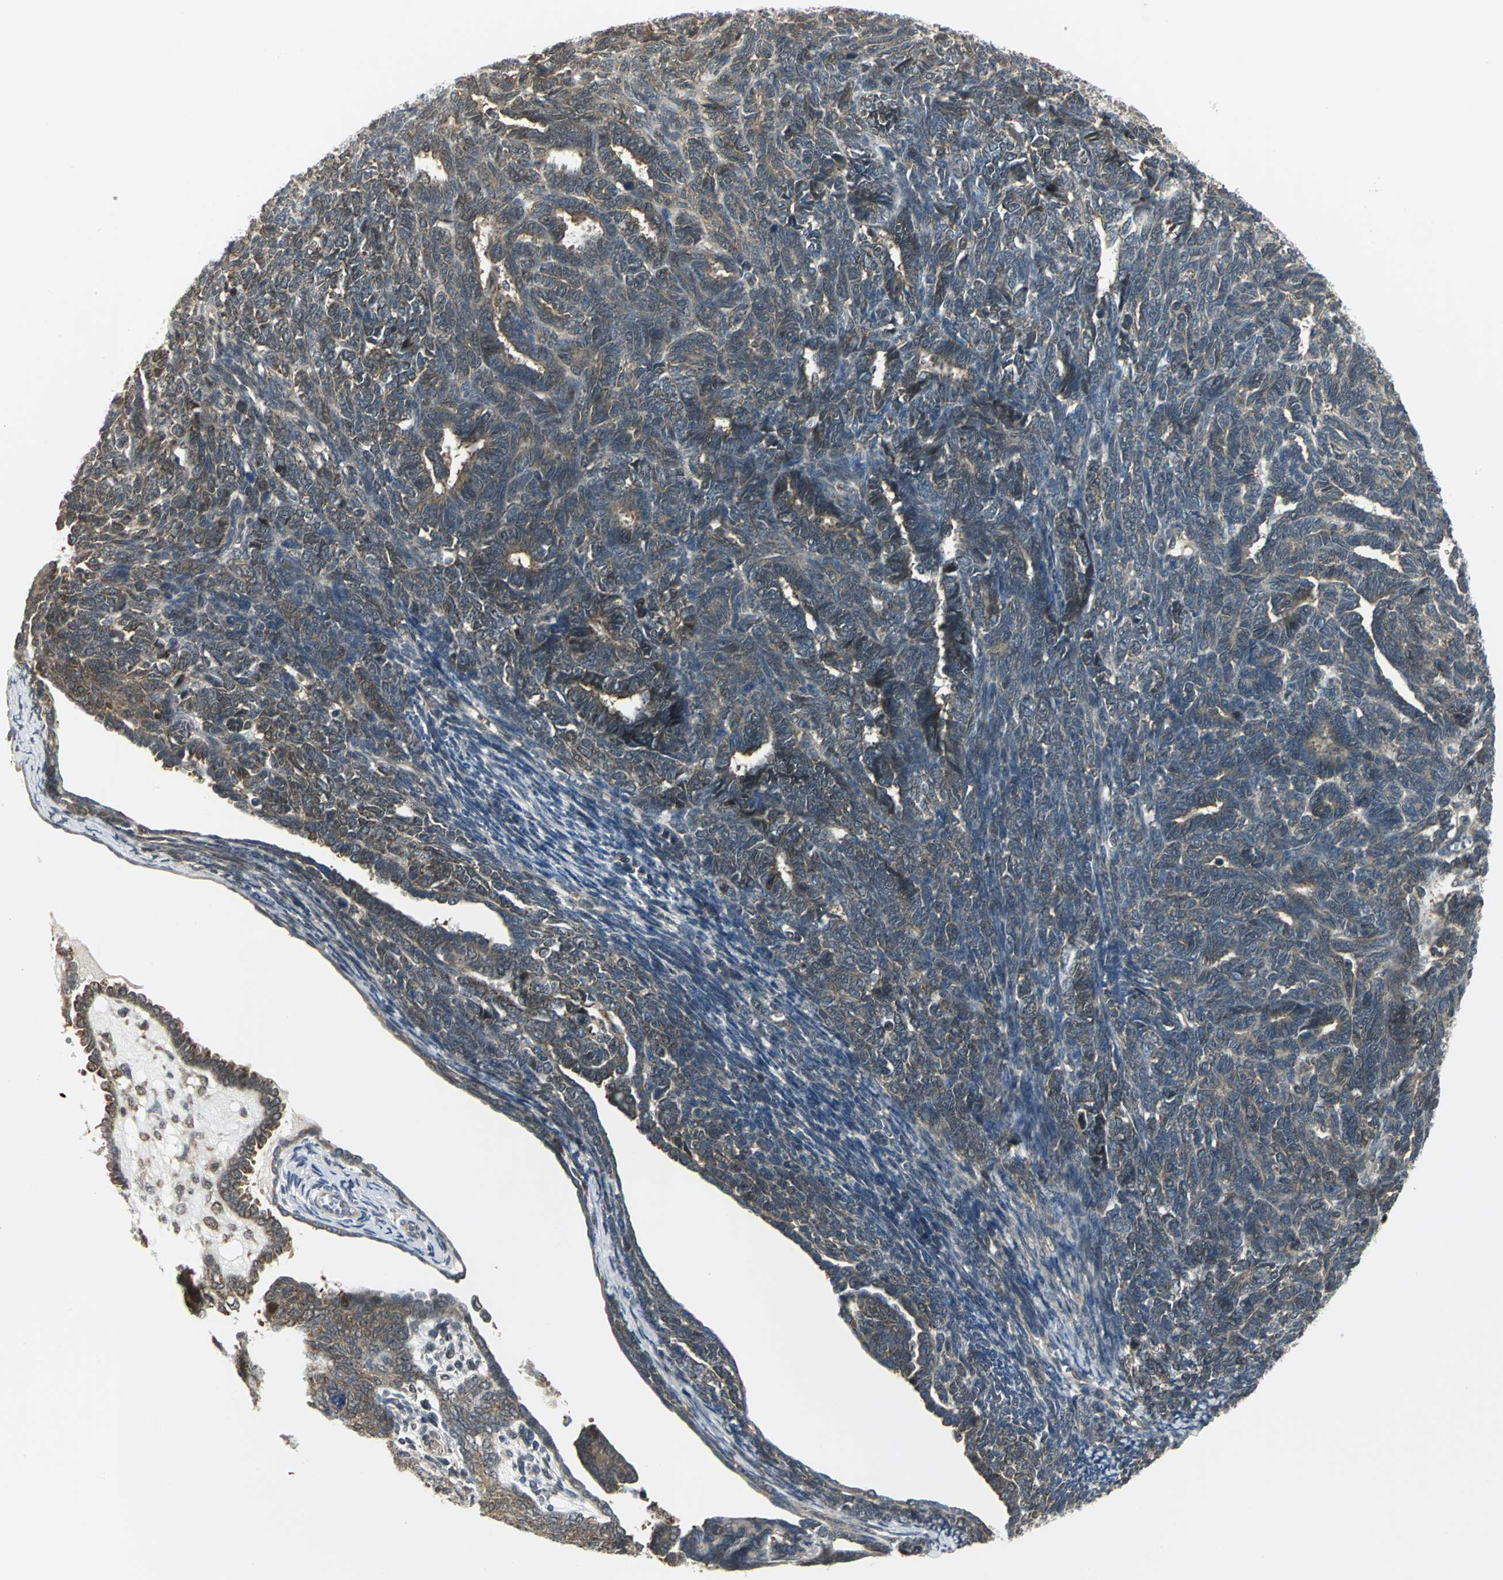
{"staining": {"intensity": "moderate", "quantity": ">75%", "location": "cytoplasmic/membranous"}, "tissue": "endometrial cancer", "cell_type": "Tumor cells", "image_type": "cancer", "snomed": [{"axis": "morphology", "description": "Neoplasm, malignant, NOS"}, {"axis": "topography", "description": "Endometrium"}], "caption": "Immunohistochemical staining of endometrial cancer (malignant neoplasm) shows moderate cytoplasmic/membranous protein expression in about >75% of tumor cells.", "gene": "PSMC4", "patient": {"sex": "female", "age": 74}}